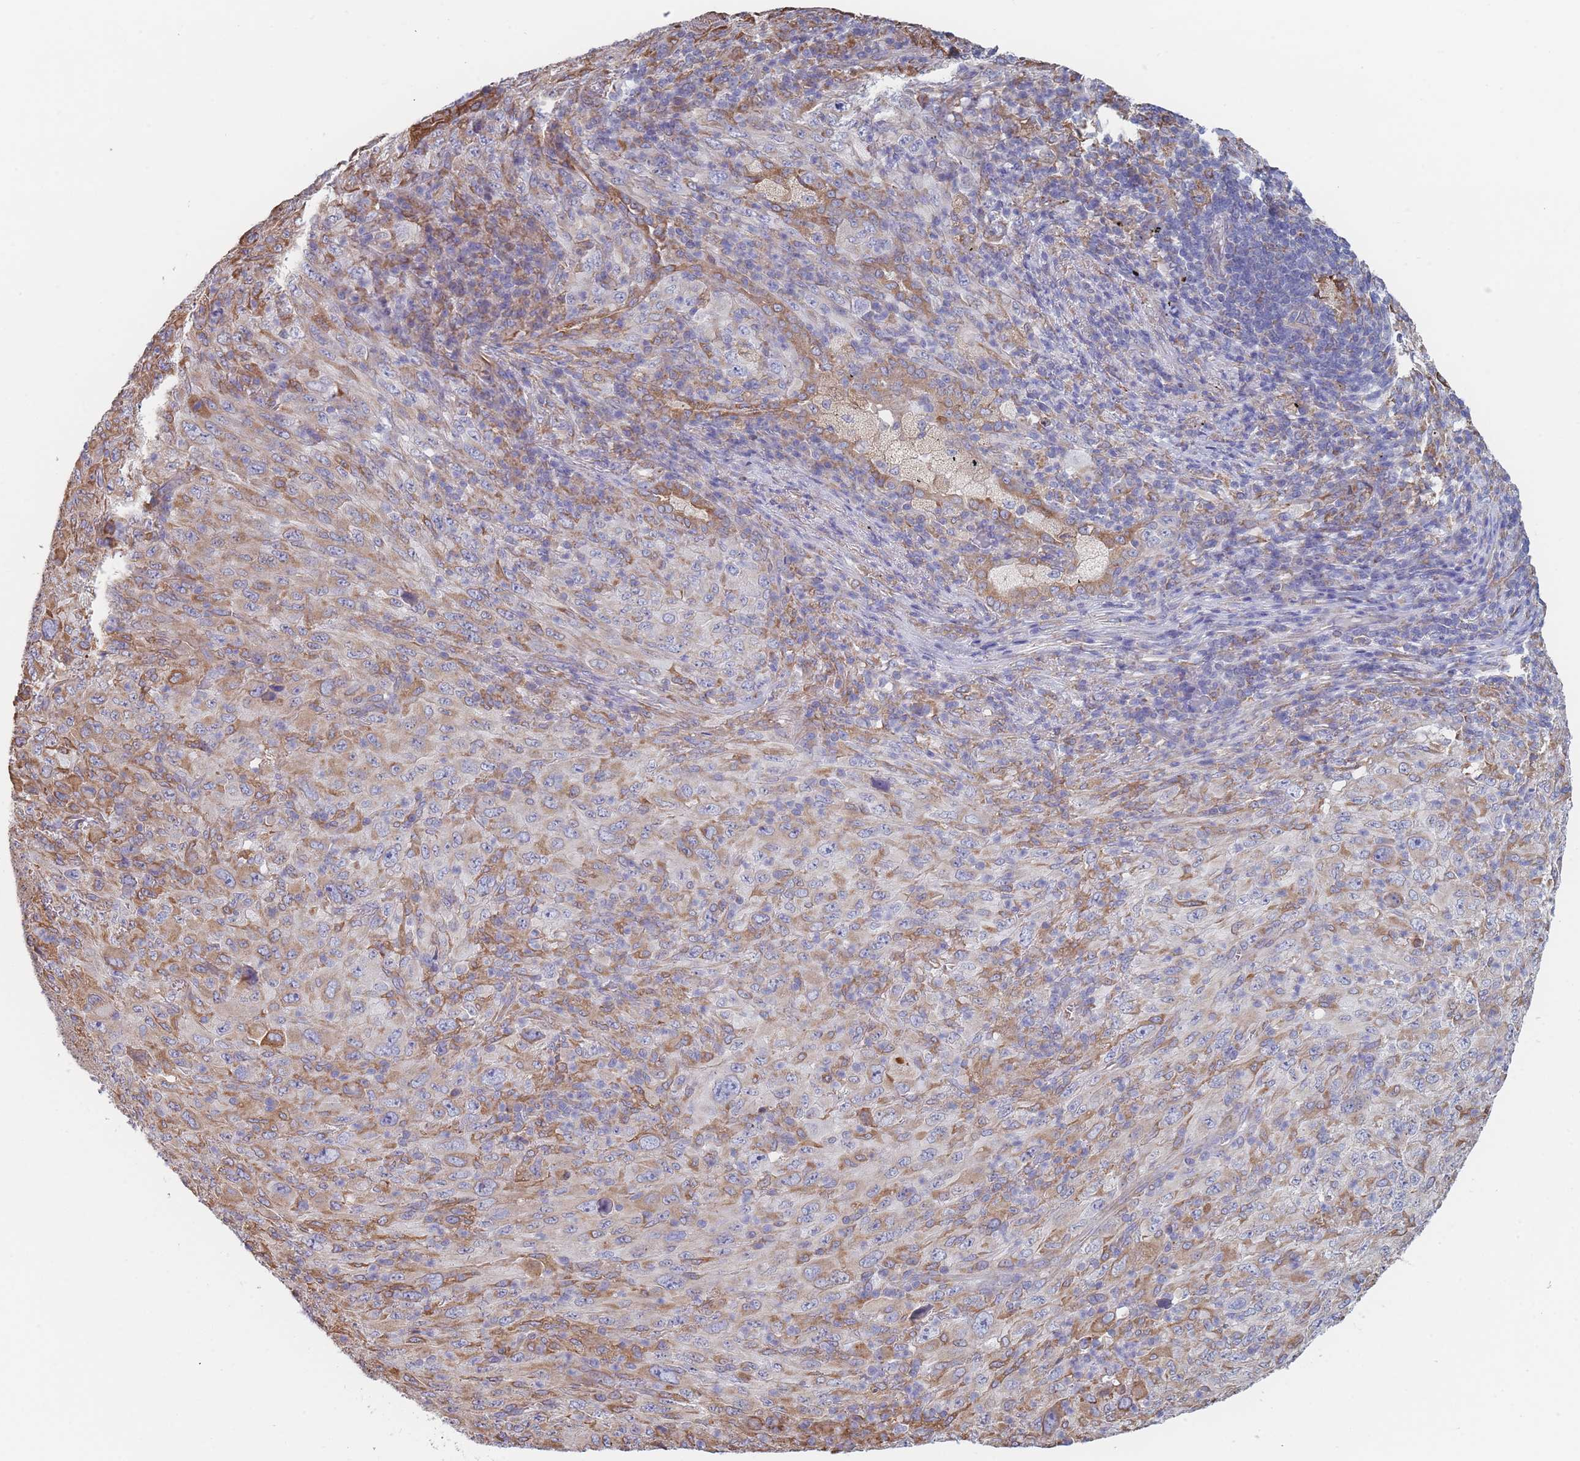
{"staining": {"intensity": "moderate", "quantity": "<25%", "location": "cytoplasmic/membranous"}, "tissue": "melanoma", "cell_type": "Tumor cells", "image_type": "cancer", "snomed": [{"axis": "morphology", "description": "Malignant melanoma, Metastatic site"}, {"axis": "topography", "description": "Skin"}], "caption": "Immunohistochemistry (IHC) staining of melanoma, which shows low levels of moderate cytoplasmic/membranous positivity in about <25% of tumor cells indicating moderate cytoplasmic/membranous protein staining. The staining was performed using DAB (brown) for protein detection and nuclei were counterstained in hematoxylin (blue).", "gene": "OR7C2", "patient": {"sex": "female", "age": 56}}